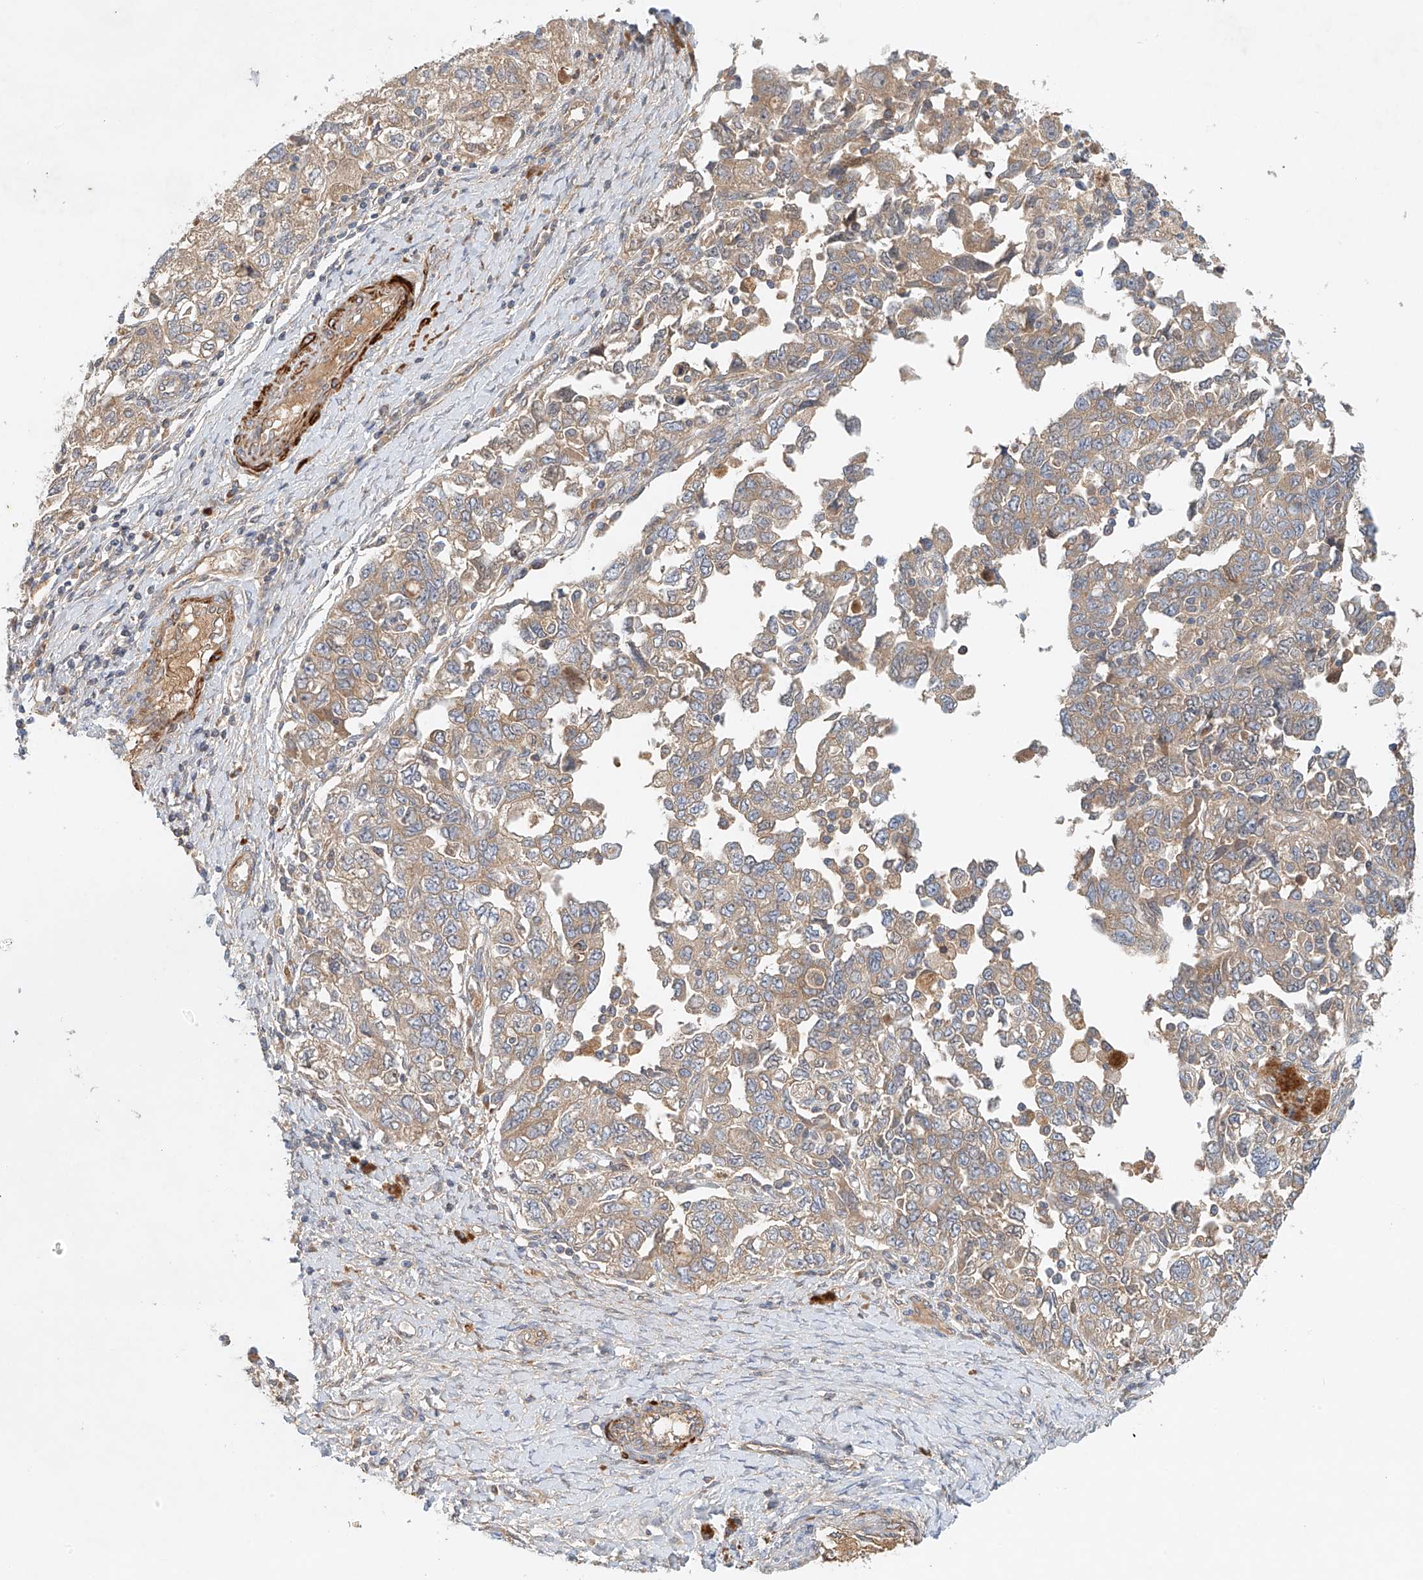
{"staining": {"intensity": "weak", "quantity": ">75%", "location": "cytoplasmic/membranous"}, "tissue": "ovarian cancer", "cell_type": "Tumor cells", "image_type": "cancer", "snomed": [{"axis": "morphology", "description": "Carcinoma, NOS"}, {"axis": "morphology", "description": "Cystadenocarcinoma, serous, NOS"}, {"axis": "topography", "description": "Ovary"}], "caption": "The histopathology image shows staining of ovarian serous cystadenocarcinoma, revealing weak cytoplasmic/membranous protein expression (brown color) within tumor cells.", "gene": "LYRM9", "patient": {"sex": "female", "age": 69}}